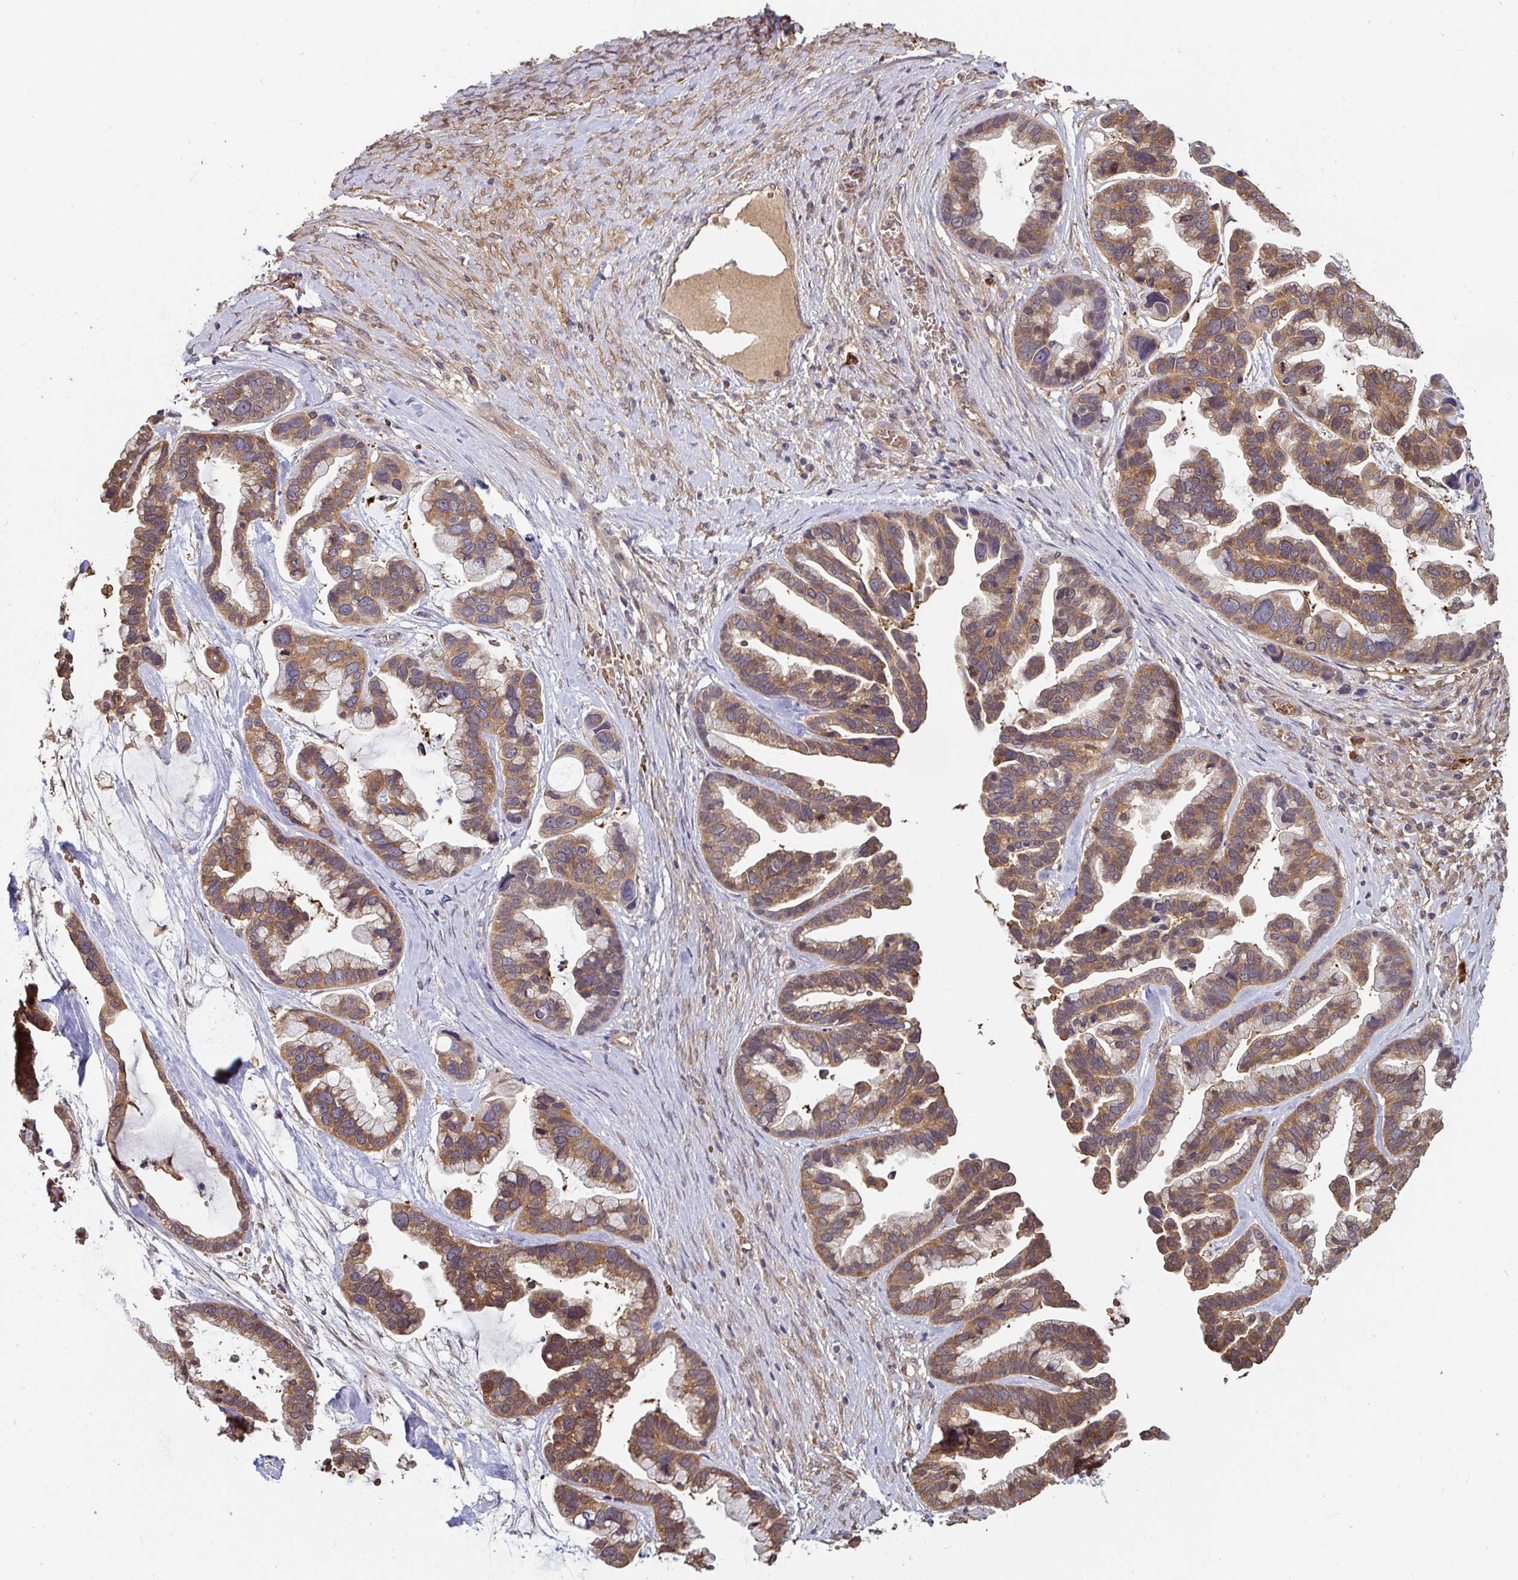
{"staining": {"intensity": "moderate", "quantity": ">75%", "location": "cytoplasmic/membranous"}, "tissue": "ovarian cancer", "cell_type": "Tumor cells", "image_type": "cancer", "snomed": [{"axis": "morphology", "description": "Cystadenocarcinoma, serous, NOS"}, {"axis": "topography", "description": "Ovary"}], "caption": "Protein expression analysis of ovarian cancer (serous cystadenocarcinoma) demonstrates moderate cytoplasmic/membranous staining in approximately >75% of tumor cells.", "gene": "ST13", "patient": {"sex": "female", "age": 56}}